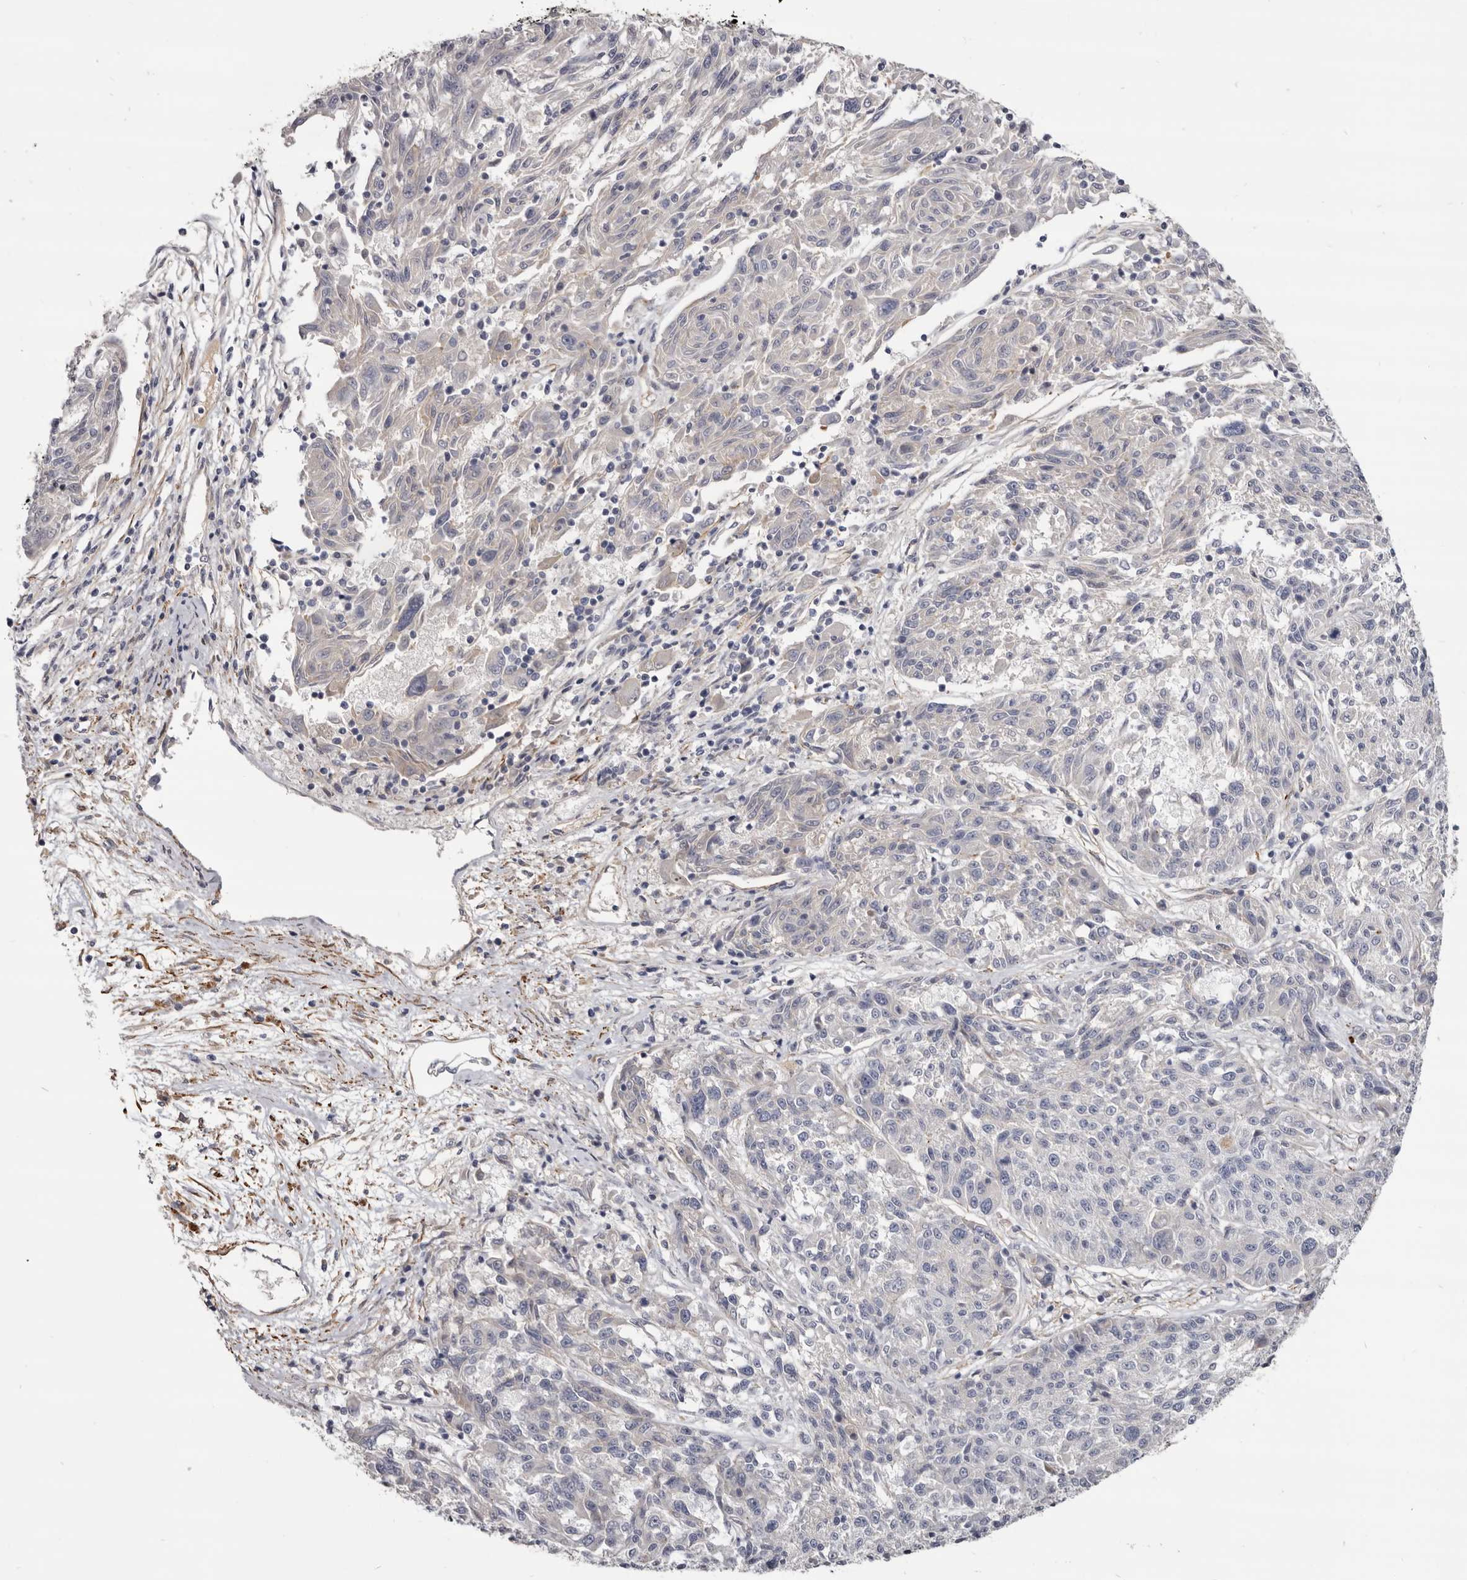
{"staining": {"intensity": "negative", "quantity": "none", "location": "none"}, "tissue": "melanoma", "cell_type": "Tumor cells", "image_type": "cancer", "snomed": [{"axis": "morphology", "description": "Malignant melanoma, NOS"}, {"axis": "topography", "description": "Skin"}], "caption": "This micrograph is of melanoma stained with immunohistochemistry to label a protein in brown with the nuclei are counter-stained blue. There is no positivity in tumor cells. (DAB immunohistochemistry (IHC) visualized using brightfield microscopy, high magnification).", "gene": "CGN", "patient": {"sex": "male", "age": 53}}